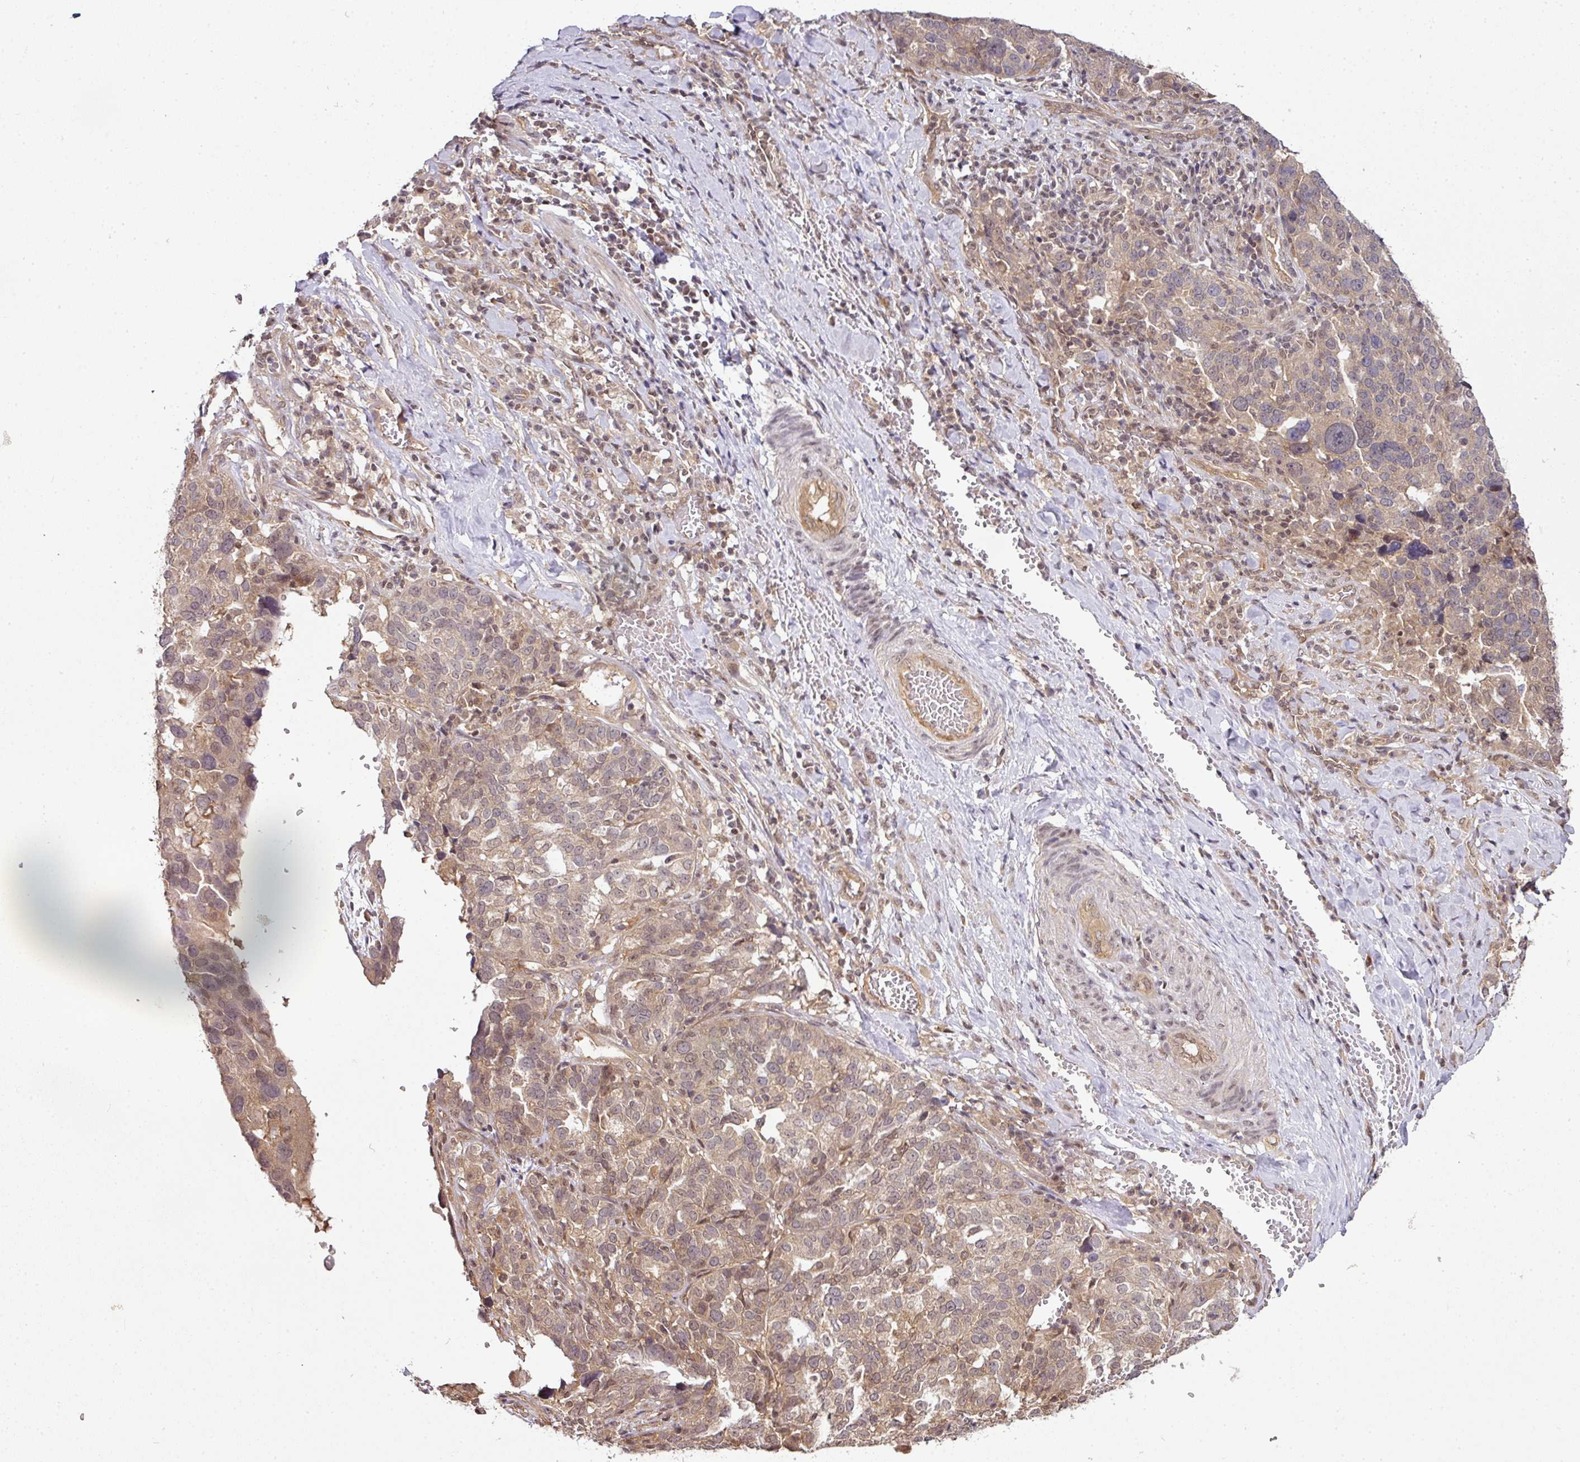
{"staining": {"intensity": "weak", "quantity": ">75%", "location": "cytoplasmic/membranous"}, "tissue": "ovarian cancer", "cell_type": "Tumor cells", "image_type": "cancer", "snomed": [{"axis": "morphology", "description": "Cystadenocarcinoma, serous, NOS"}, {"axis": "topography", "description": "Ovary"}], "caption": "Protein expression analysis of human ovarian cancer reveals weak cytoplasmic/membranous expression in approximately >75% of tumor cells.", "gene": "ANKRD18A", "patient": {"sex": "female", "age": 59}}